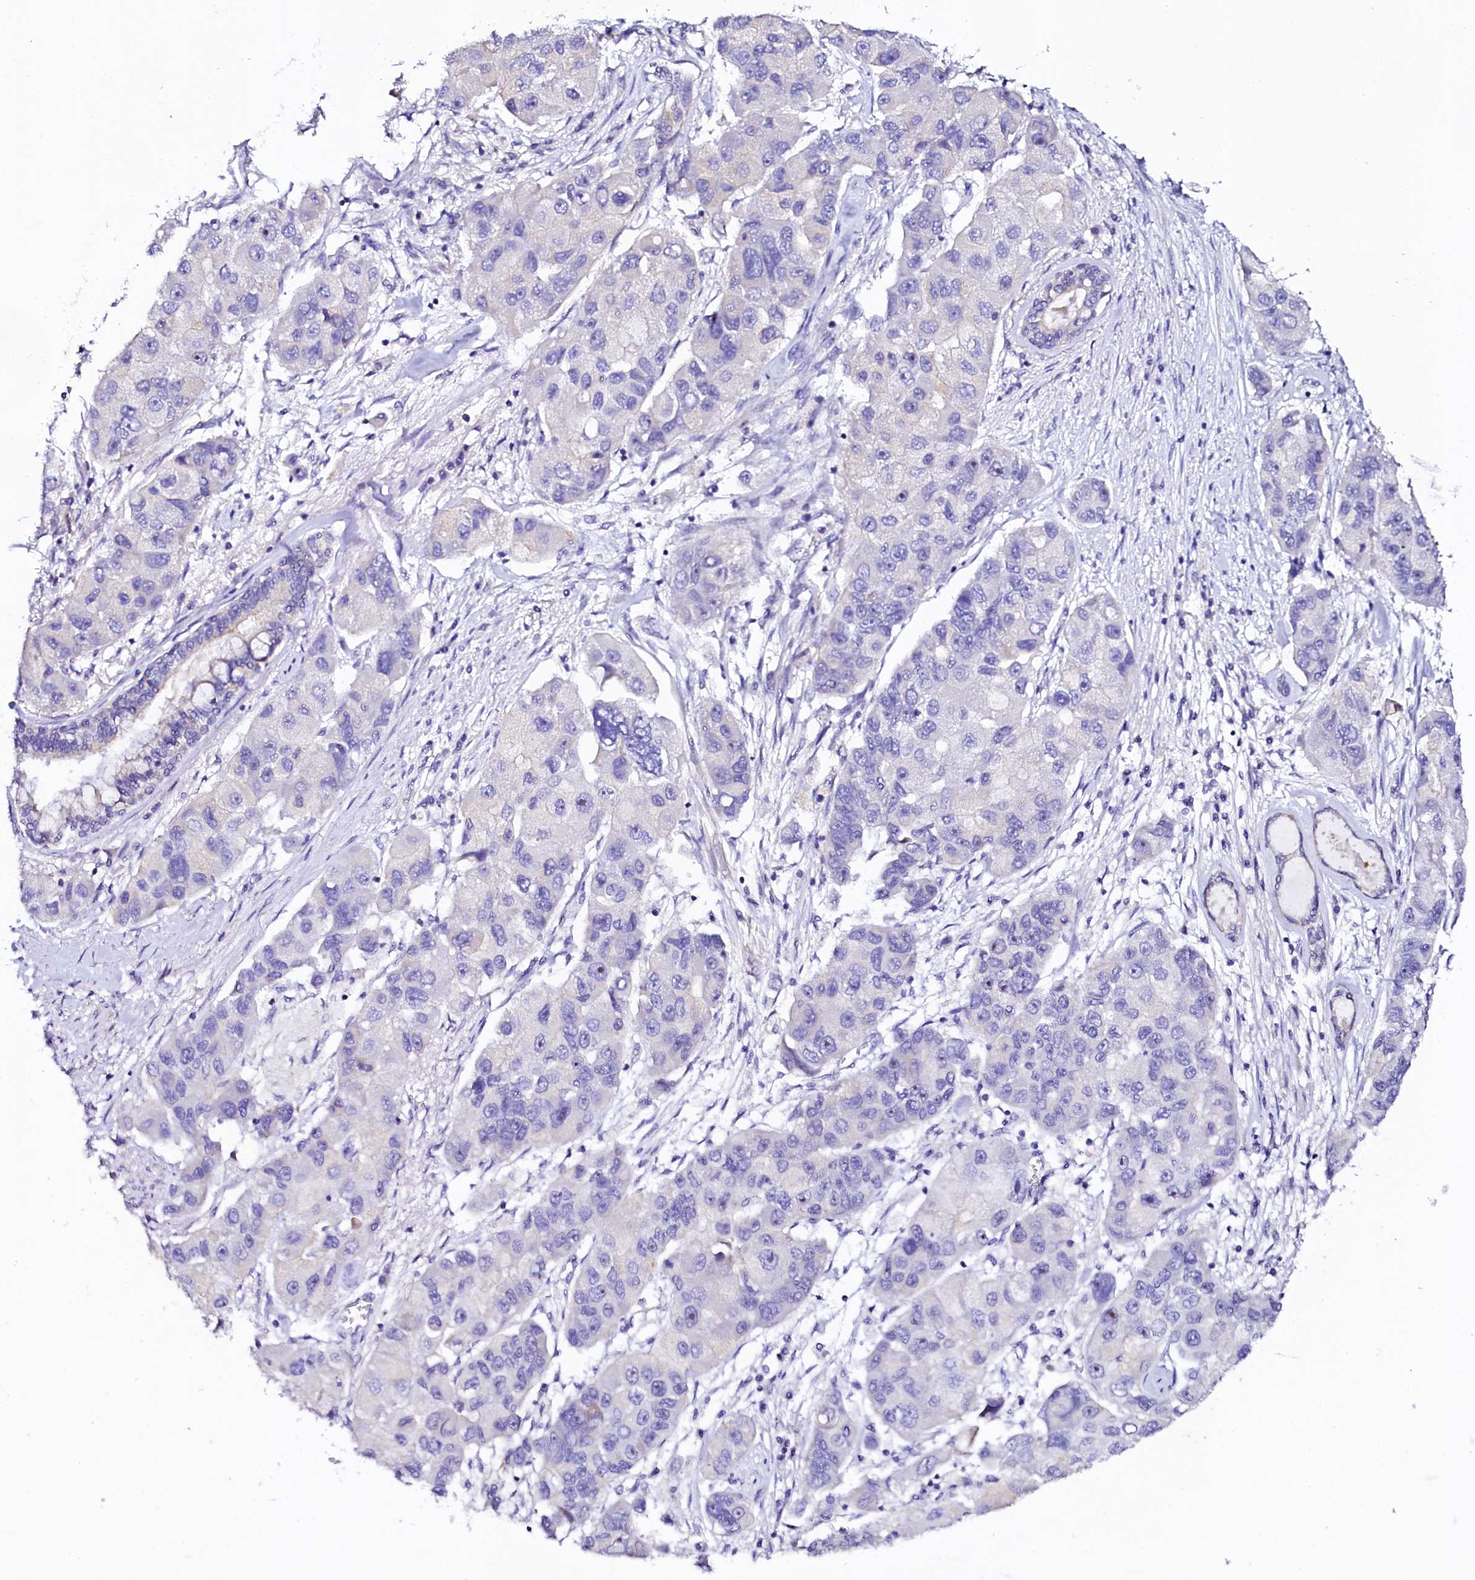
{"staining": {"intensity": "negative", "quantity": "none", "location": "none"}, "tissue": "lung cancer", "cell_type": "Tumor cells", "image_type": "cancer", "snomed": [{"axis": "morphology", "description": "Adenocarcinoma, NOS"}, {"axis": "topography", "description": "Lung"}], "caption": "Human lung adenocarcinoma stained for a protein using IHC reveals no staining in tumor cells.", "gene": "NAA16", "patient": {"sex": "female", "age": 54}}